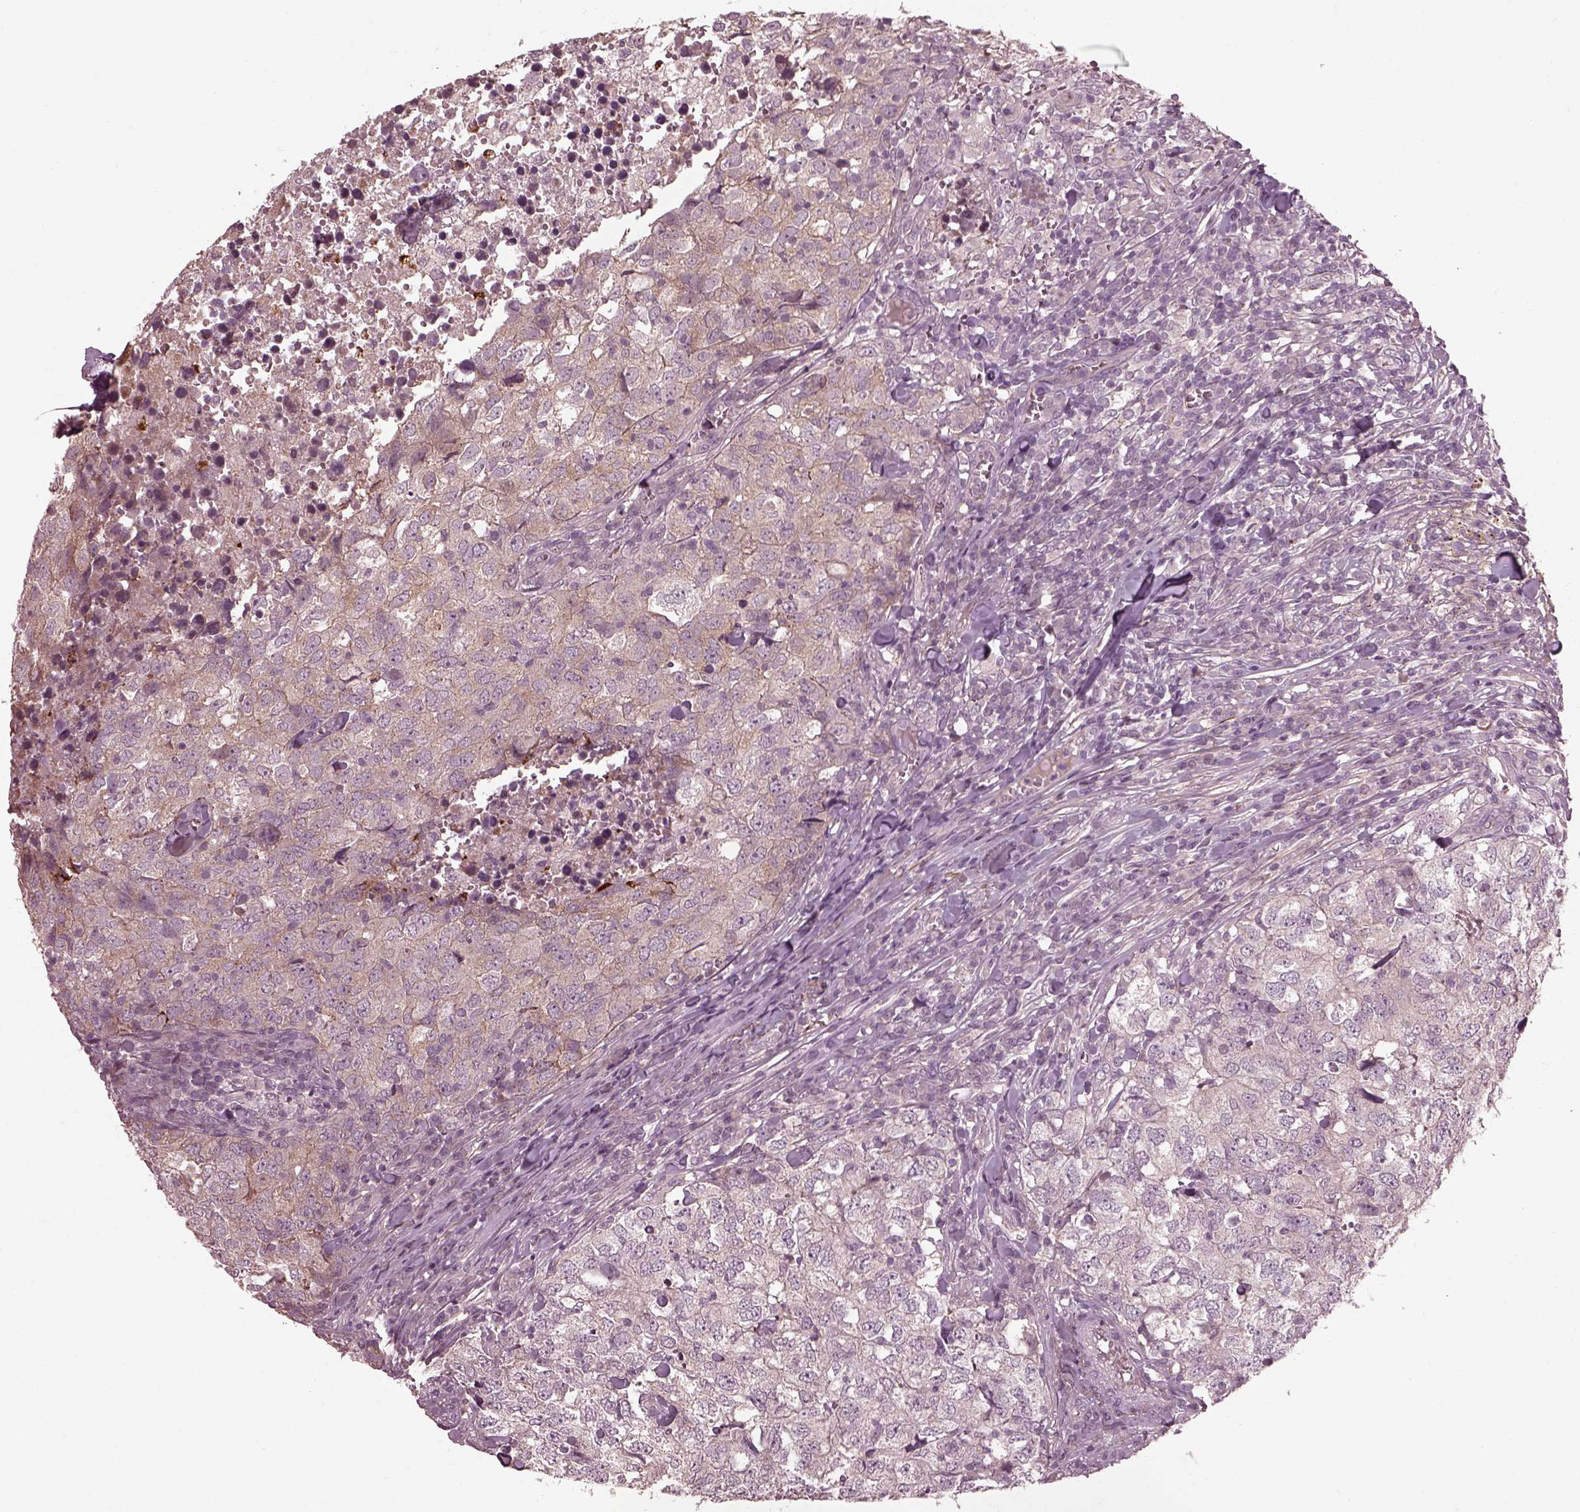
{"staining": {"intensity": "negative", "quantity": "none", "location": "none"}, "tissue": "breast cancer", "cell_type": "Tumor cells", "image_type": "cancer", "snomed": [{"axis": "morphology", "description": "Duct carcinoma"}, {"axis": "topography", "description": "Breast"}], "caption": "DAB immunohistochemical staining of breast cancer displays no significant expression in tumor cells.", "gene": "EFEMP1", "patient": {"sex": "female", "age": 30}}